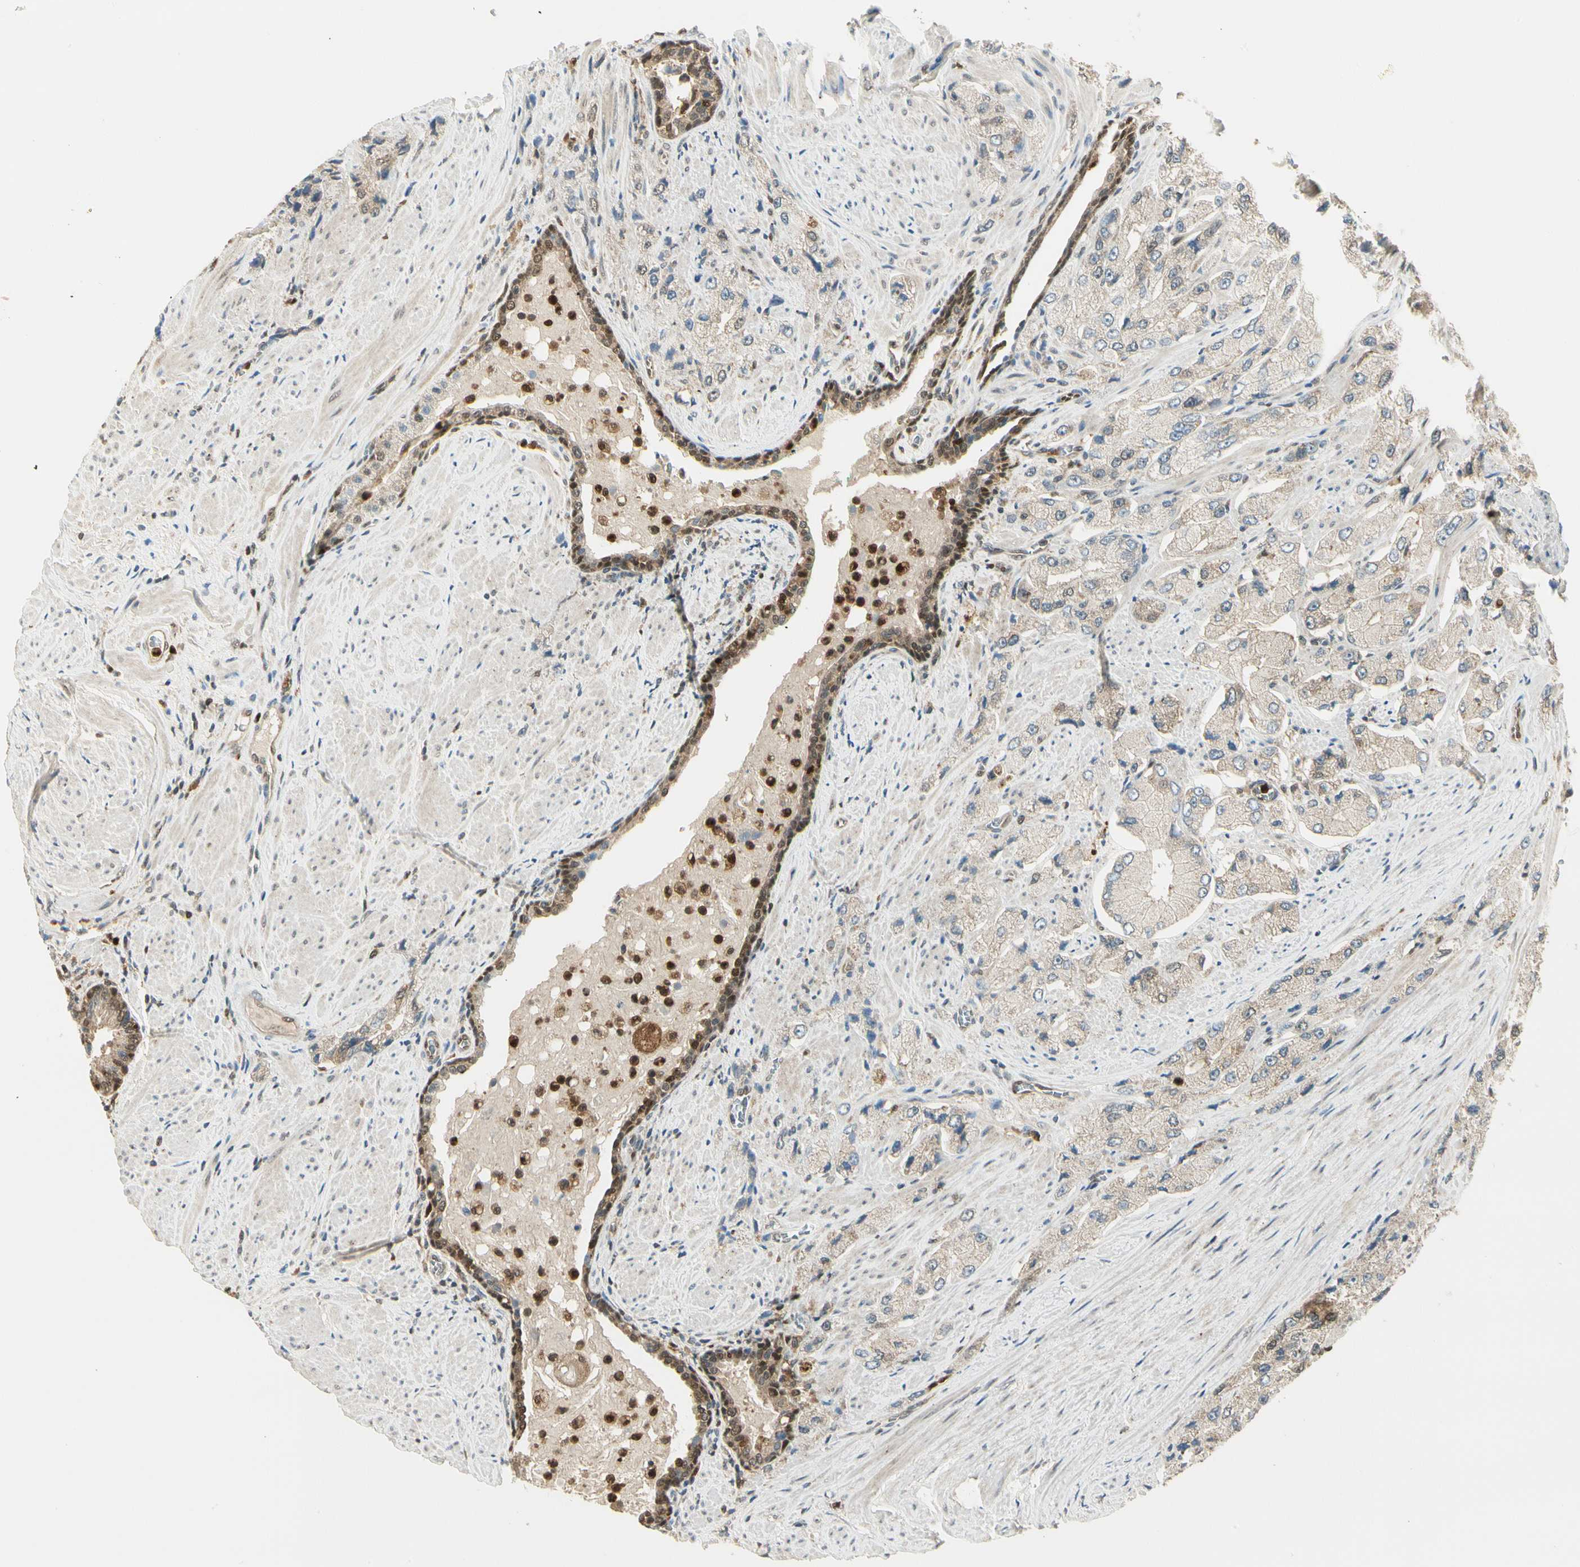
{"staining": {"intensity": "negative", "quantity": "none", "location": "none"}, "tissue": "prostate cancer", "cell_type": "Tumor cells", "image_type": "cancer", "snomed": [{"axis": "morphology", "description": "Adenocarcinoma, High grade"}, {"axis": "topography", "description": "Prostate"}], "caption": "Tumor cells are negative for protein expression in human prostate adenocarcinoma (high-grade). (Brightfield microscopy of DAB (3,3'-diaminobenzidine) immunohistochemistry (IHC) at high magnification).", "gene": "LTA4H", "patient": {"sex": "male", "age": 58}}